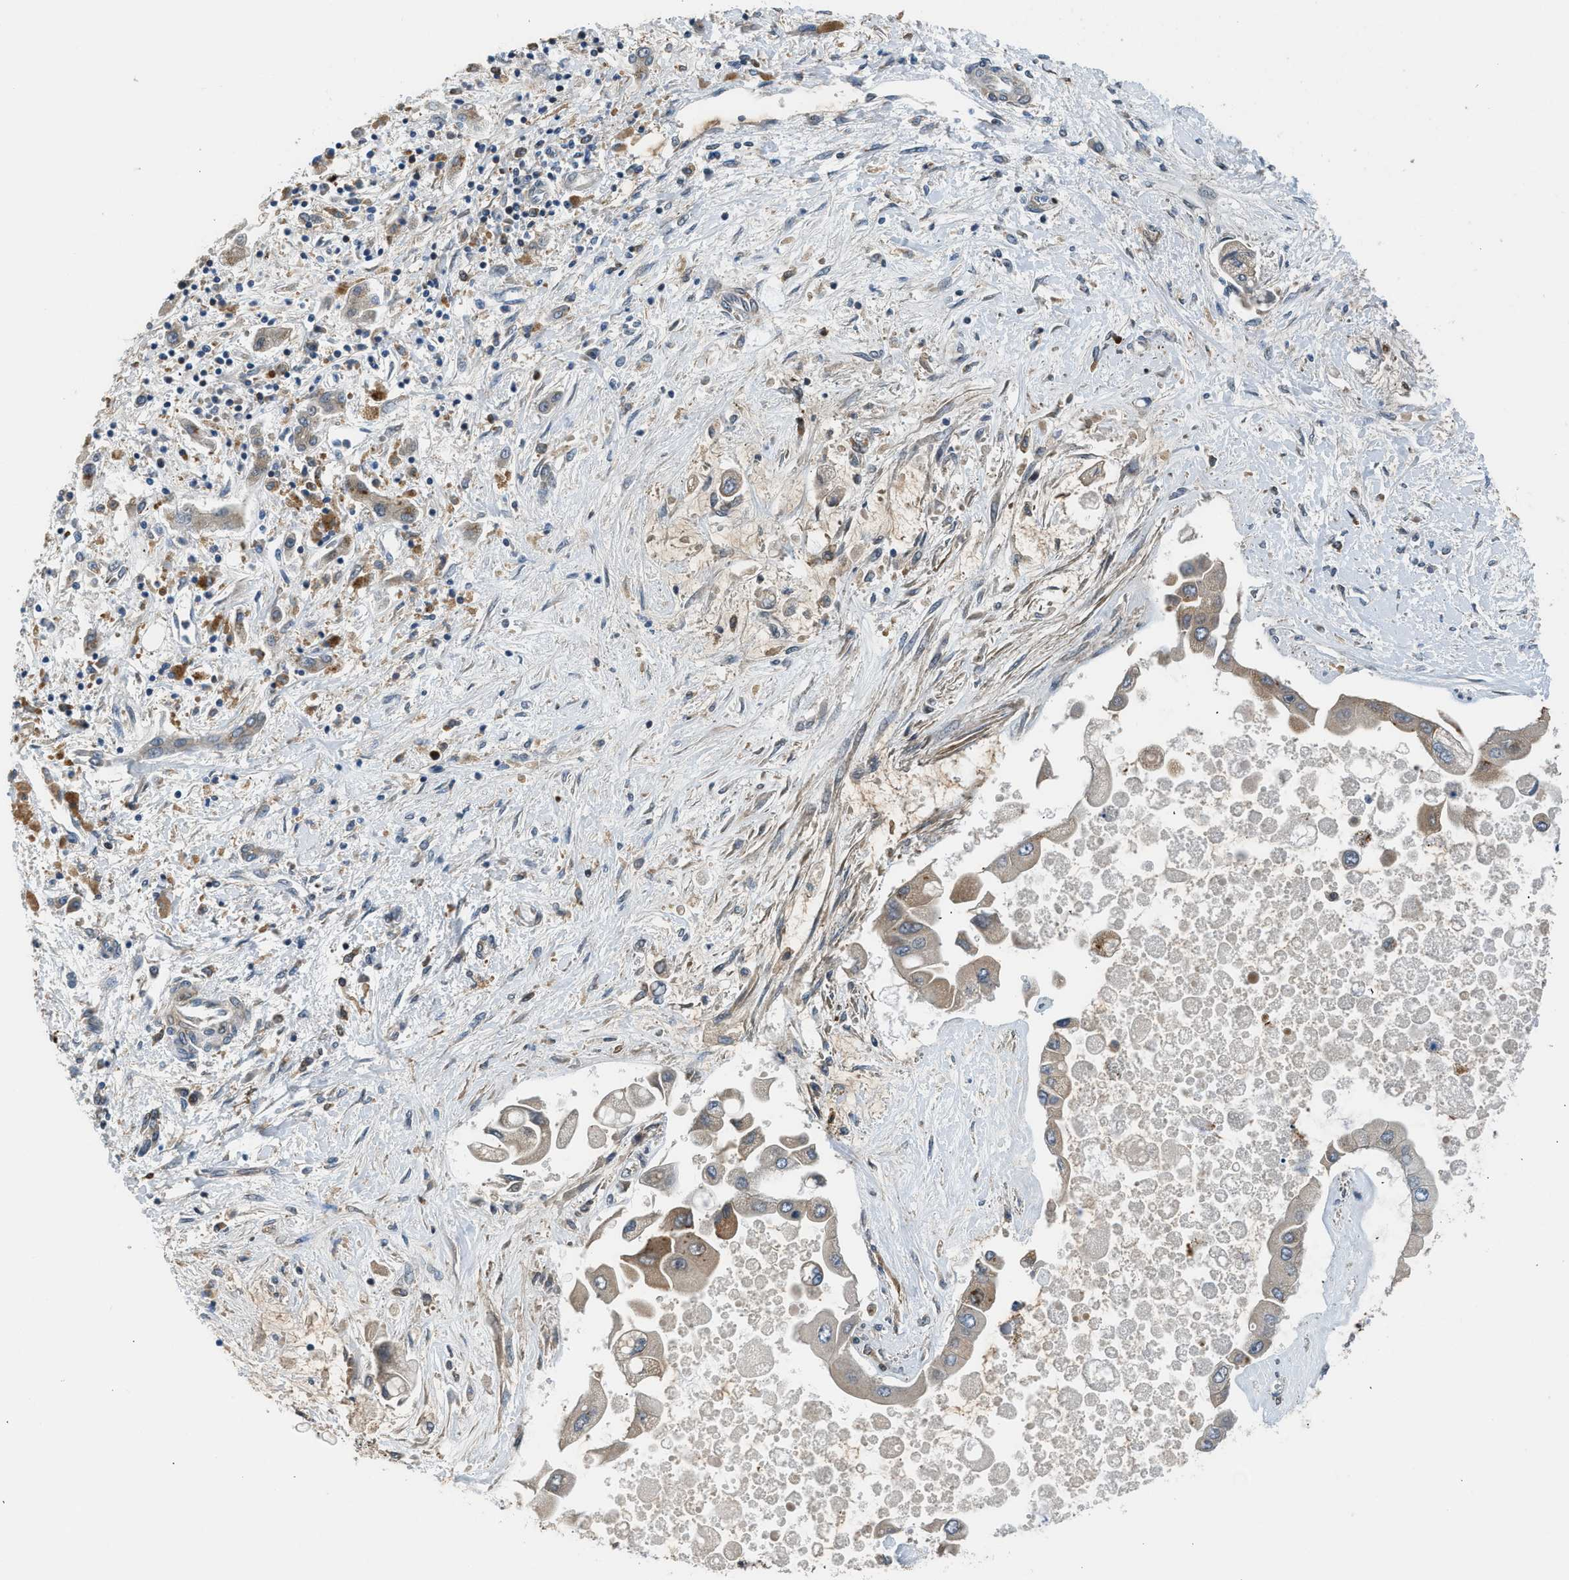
{"staining": {"intensity": "weak", "quantity": "<25%", "location": "cytoplasmic/membranous"}, "tissue": "liver cancer", "cell_type": "Tumor cells", "image_type": "cancer", "snomed": [{"axis": "morphology", "description": "Cholangiocarcinoma"}, {"axis": "topography", "description": "Liver"}], "caption": "Immunohistochemistry of liver cholangiocarcinoma displays no staining in tumor cells.", "gene": "RETREG3", "patient": {"sex": "male", "age": 50}}